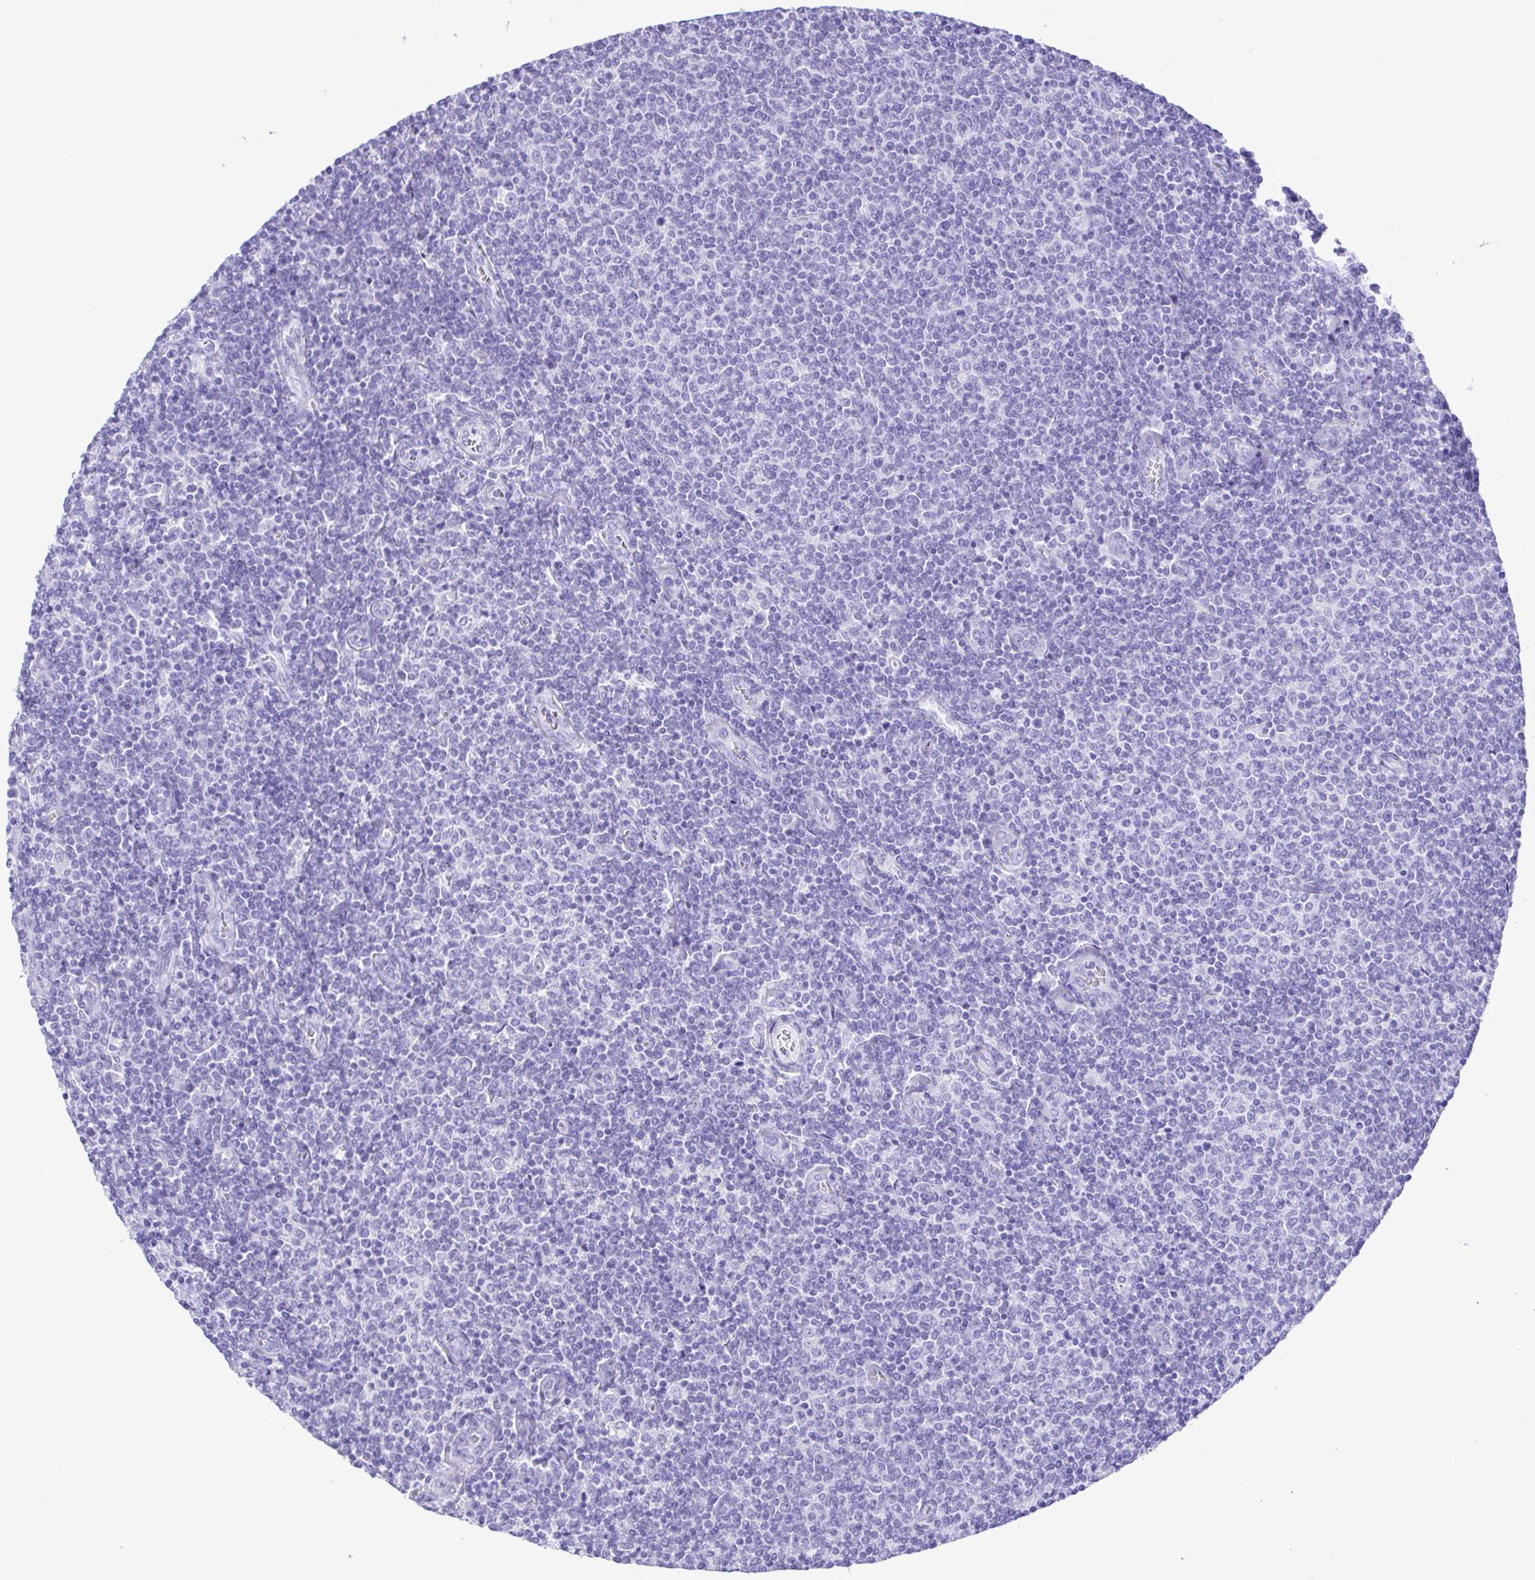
{"staining": {"intensity": "negative", "quantity": "none", "location": "none"}, "tissue": "lymphoma", "cell_type": "Tumor cells", "image_type": "cancer", "snomed": [{"axis": "morphology", "description": "Malignant lymphoma, non-Hodgkin's type, Low grade"}, {"axis": "topography", "description": "Lymph node"}], "caption": "DAB immunohistochemical staining of human lymphoma reveals no significant staining in tumor cells. (Brightfield microscopy of DAB (3,3'-diaminobenzidine) IHC at high magnification).", "gene": "ERP27", "patient": {"sex": "male", "age": 52}}